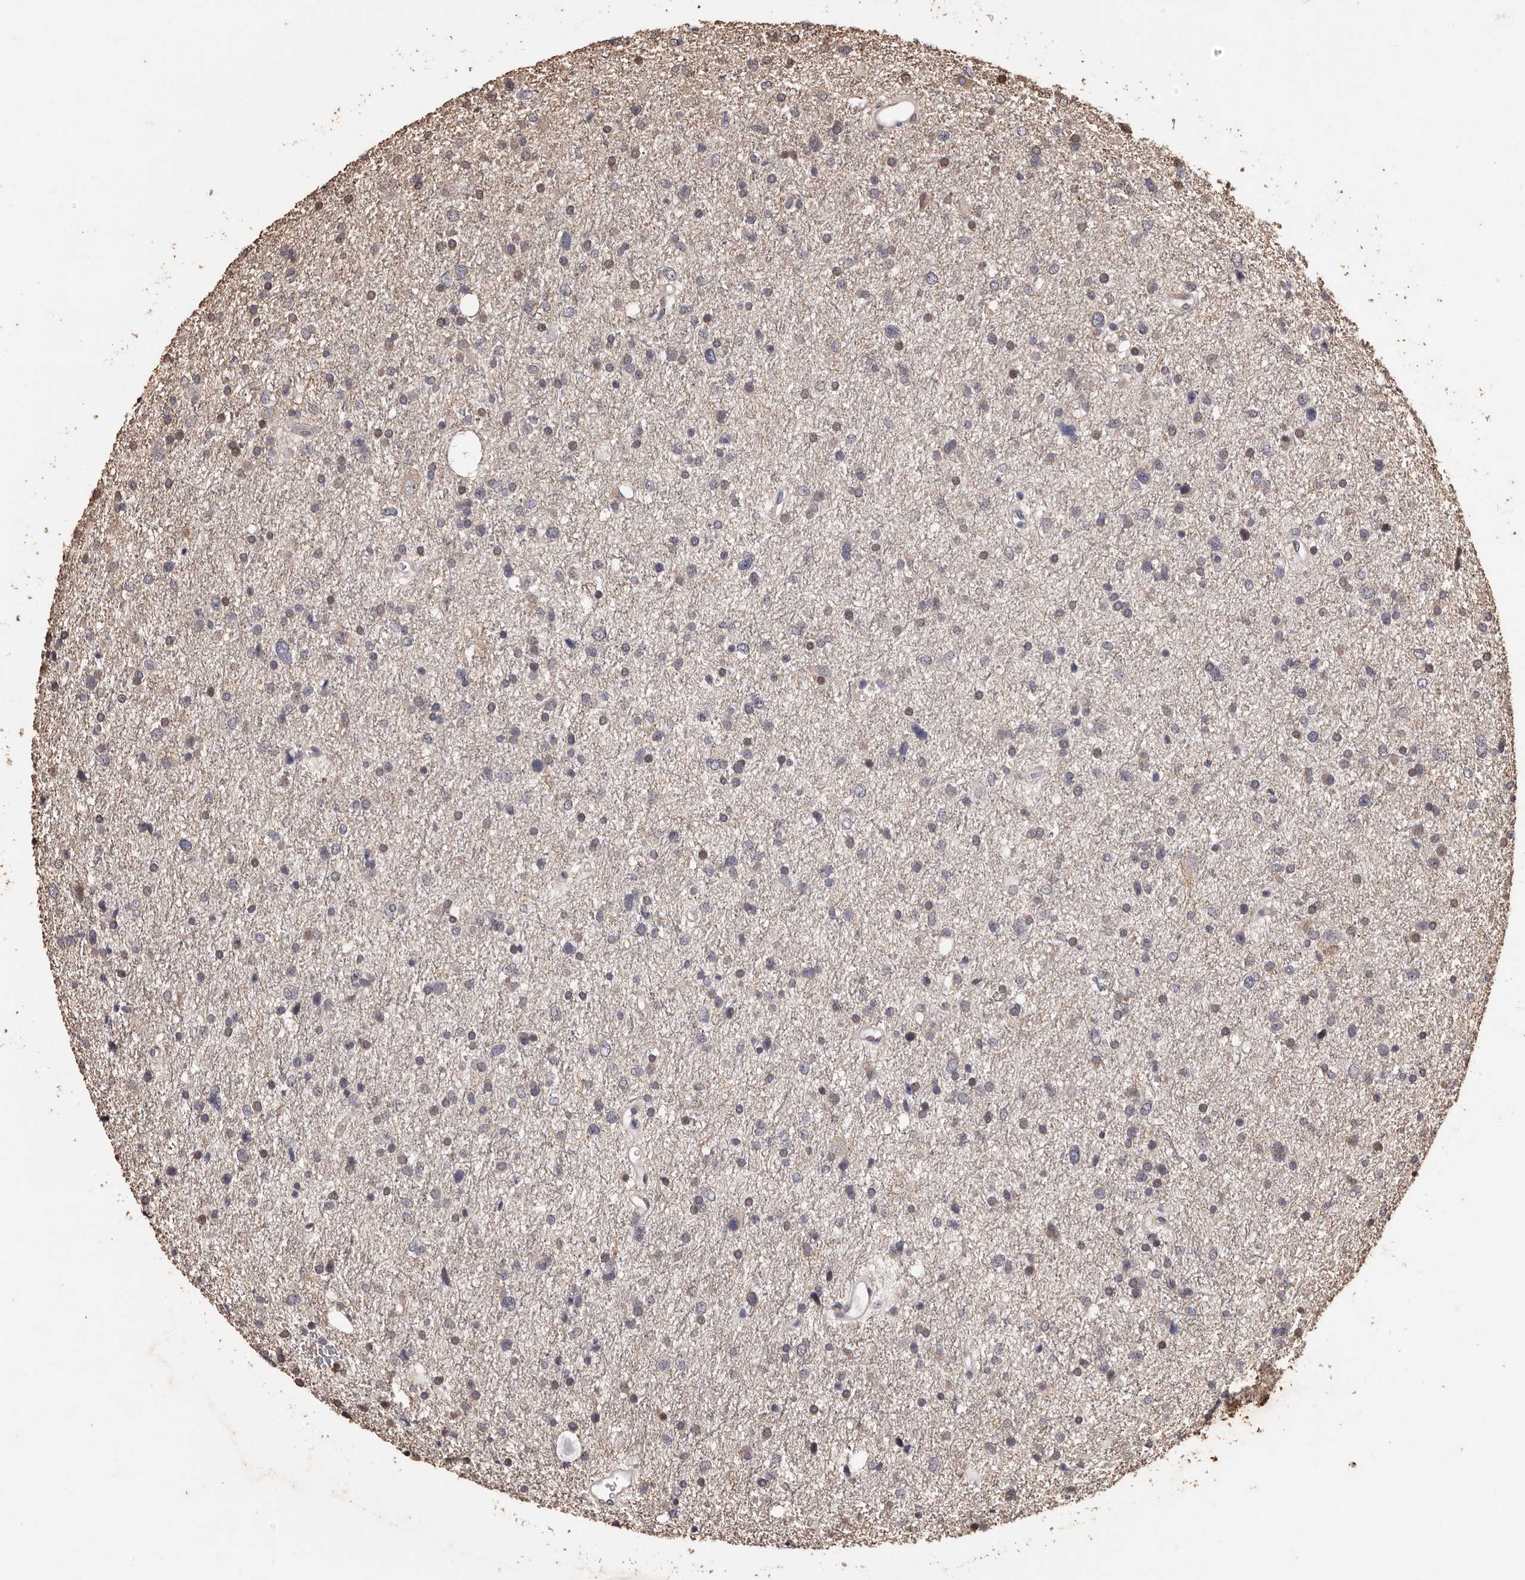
{"staining": {"intensity": "negative", "quantity": "none", "location": "none"}, "tissue": "glioma", "cell_type": "Tumor cells", "image_type": "cancer", "snomed": [{"axis": "morphology", "description": "Glioma, malignant, Low grade"}, {"axis": "topography", "description": "Brain"}], "caption": "Photomicrograph shows no significant protein positivity in tumor cells of glioma.", "gene": "NAV1", "patient": {"sex": "female", "age": 37}}